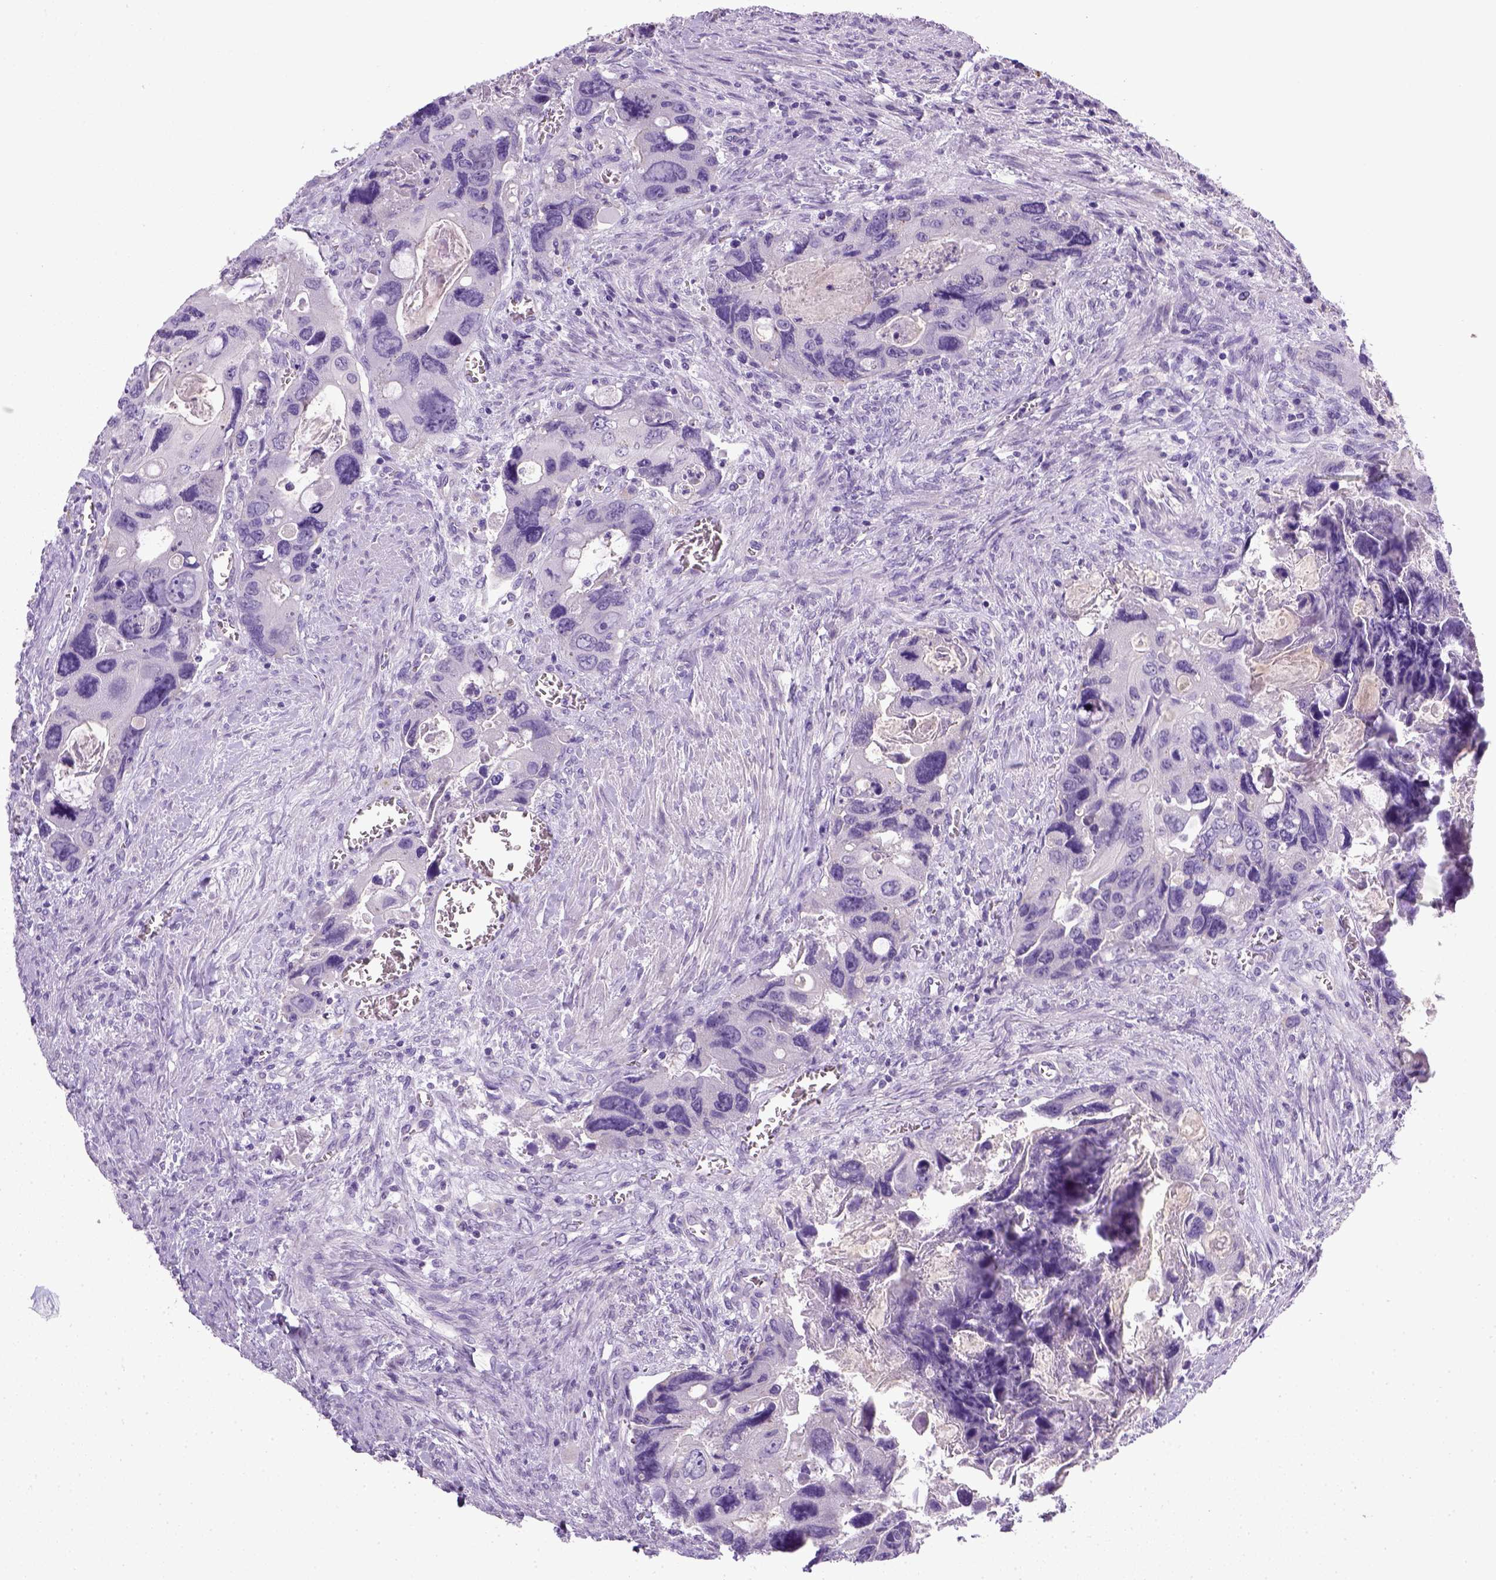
{"staining": {"intensity": "negative", "quantity": "none", "location": "none"}, "tissue": "colorectal cancer", "cell_type": "Tumor cells", "image_type": "cancer", "snomed": [{"axis": "morphology", "description": "Adenocarcinoma, NOS"}, {"axis": "topography", "description": "Rectum"}], "caption": "Micrograph shows no protein expression in tumor cells of adenocarcinoma (colorectal) tissue.", "gene": "KRT71", "patient": {"sex": "male", "age": 62}}